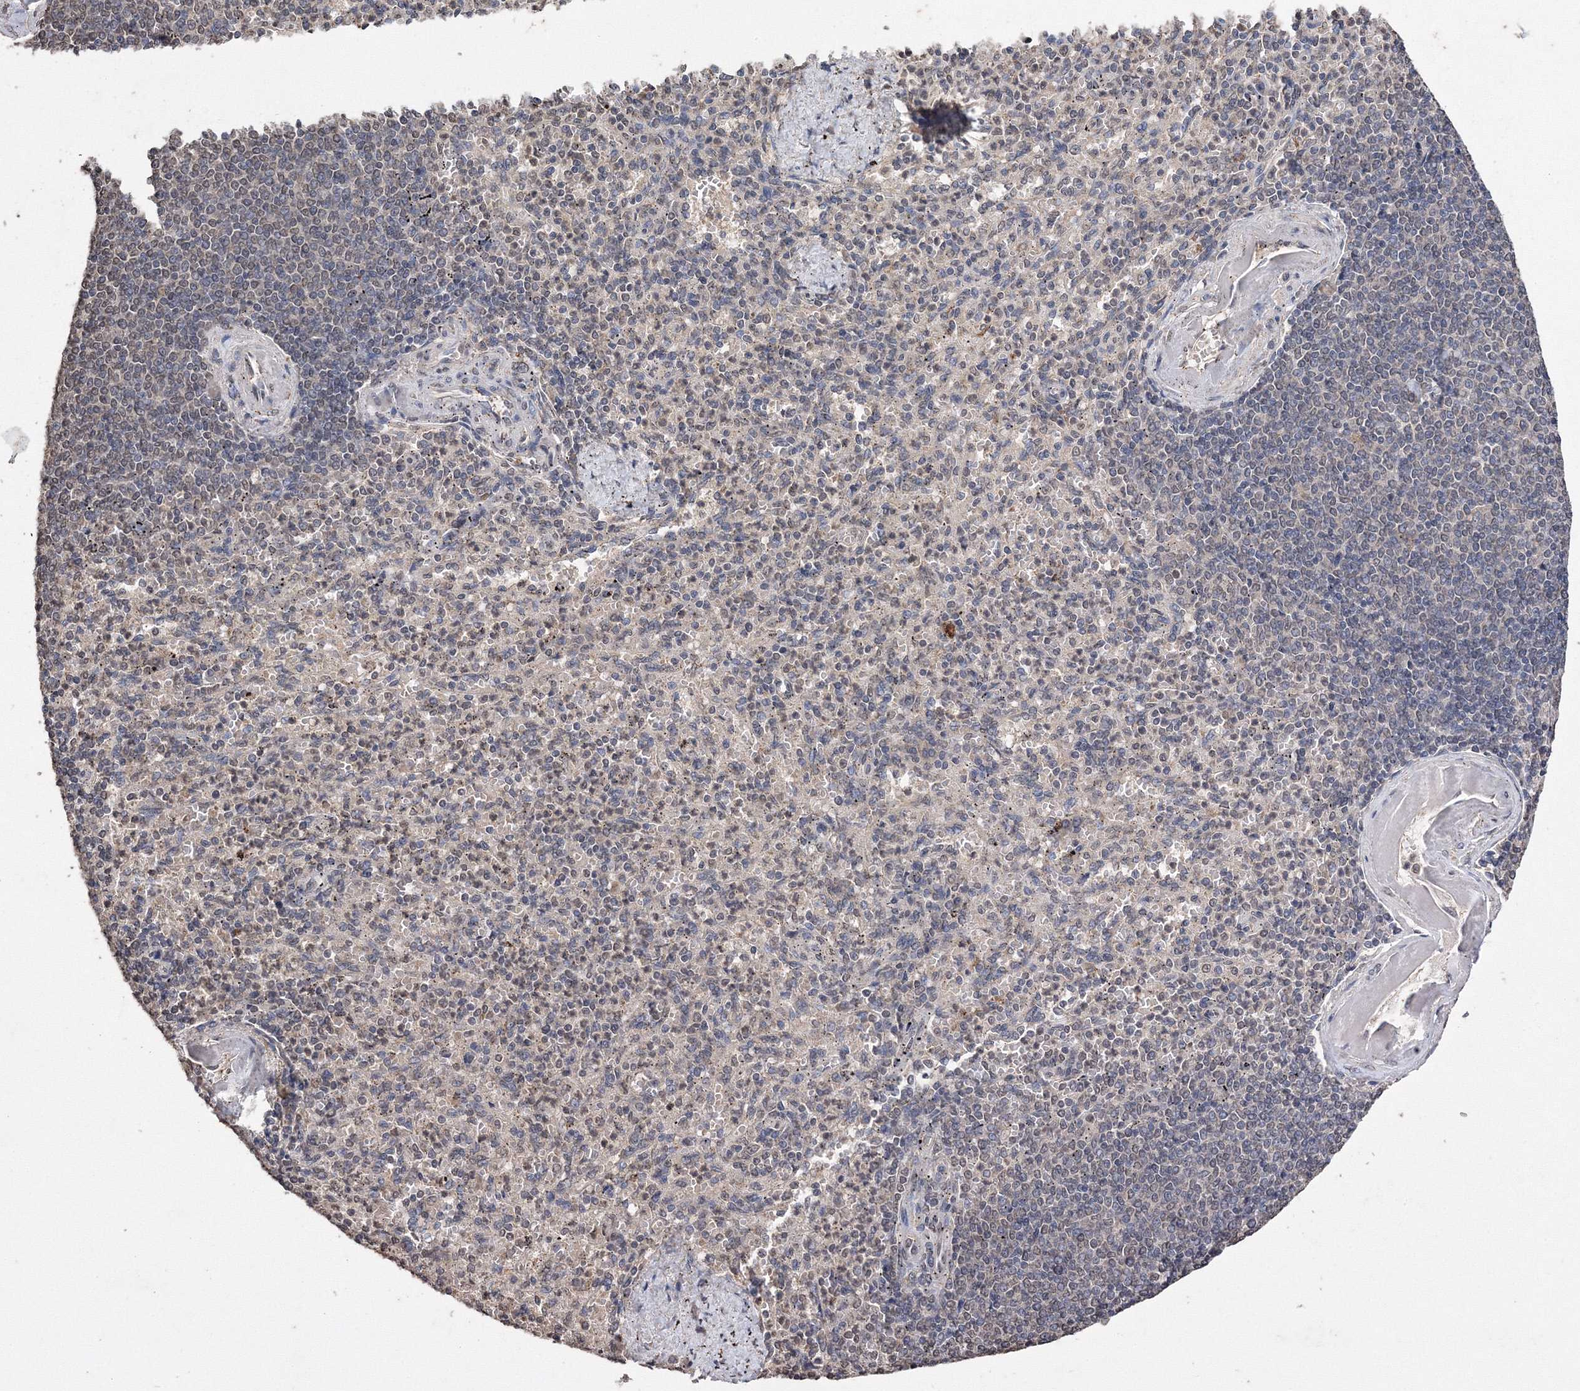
{"staining": {"intensity": "weak", "quantity": "25%-75%", "location": "cytoplasmic/membranous,nuclear"}, "tissue": "spleen", "cell_type": "Cells in red pulp", "image_type": "normal", "snomed": [{"axis": "morphology", "description": "Normal tissue, NOS"}, {"axis": "topography", "description": "Spleen"}], "caption": "High-power microscopy captured an immunohistochemistry micrograph of normal spleen, revealing weak cytoplasmic/membranous,nuclear positivity in about 25%-75% of cells in red pulp. (DAB IHC with brightfield microscopy, high magnification).", "gene": "GPN1", "patient": {"sex": "female", "age": 74}}